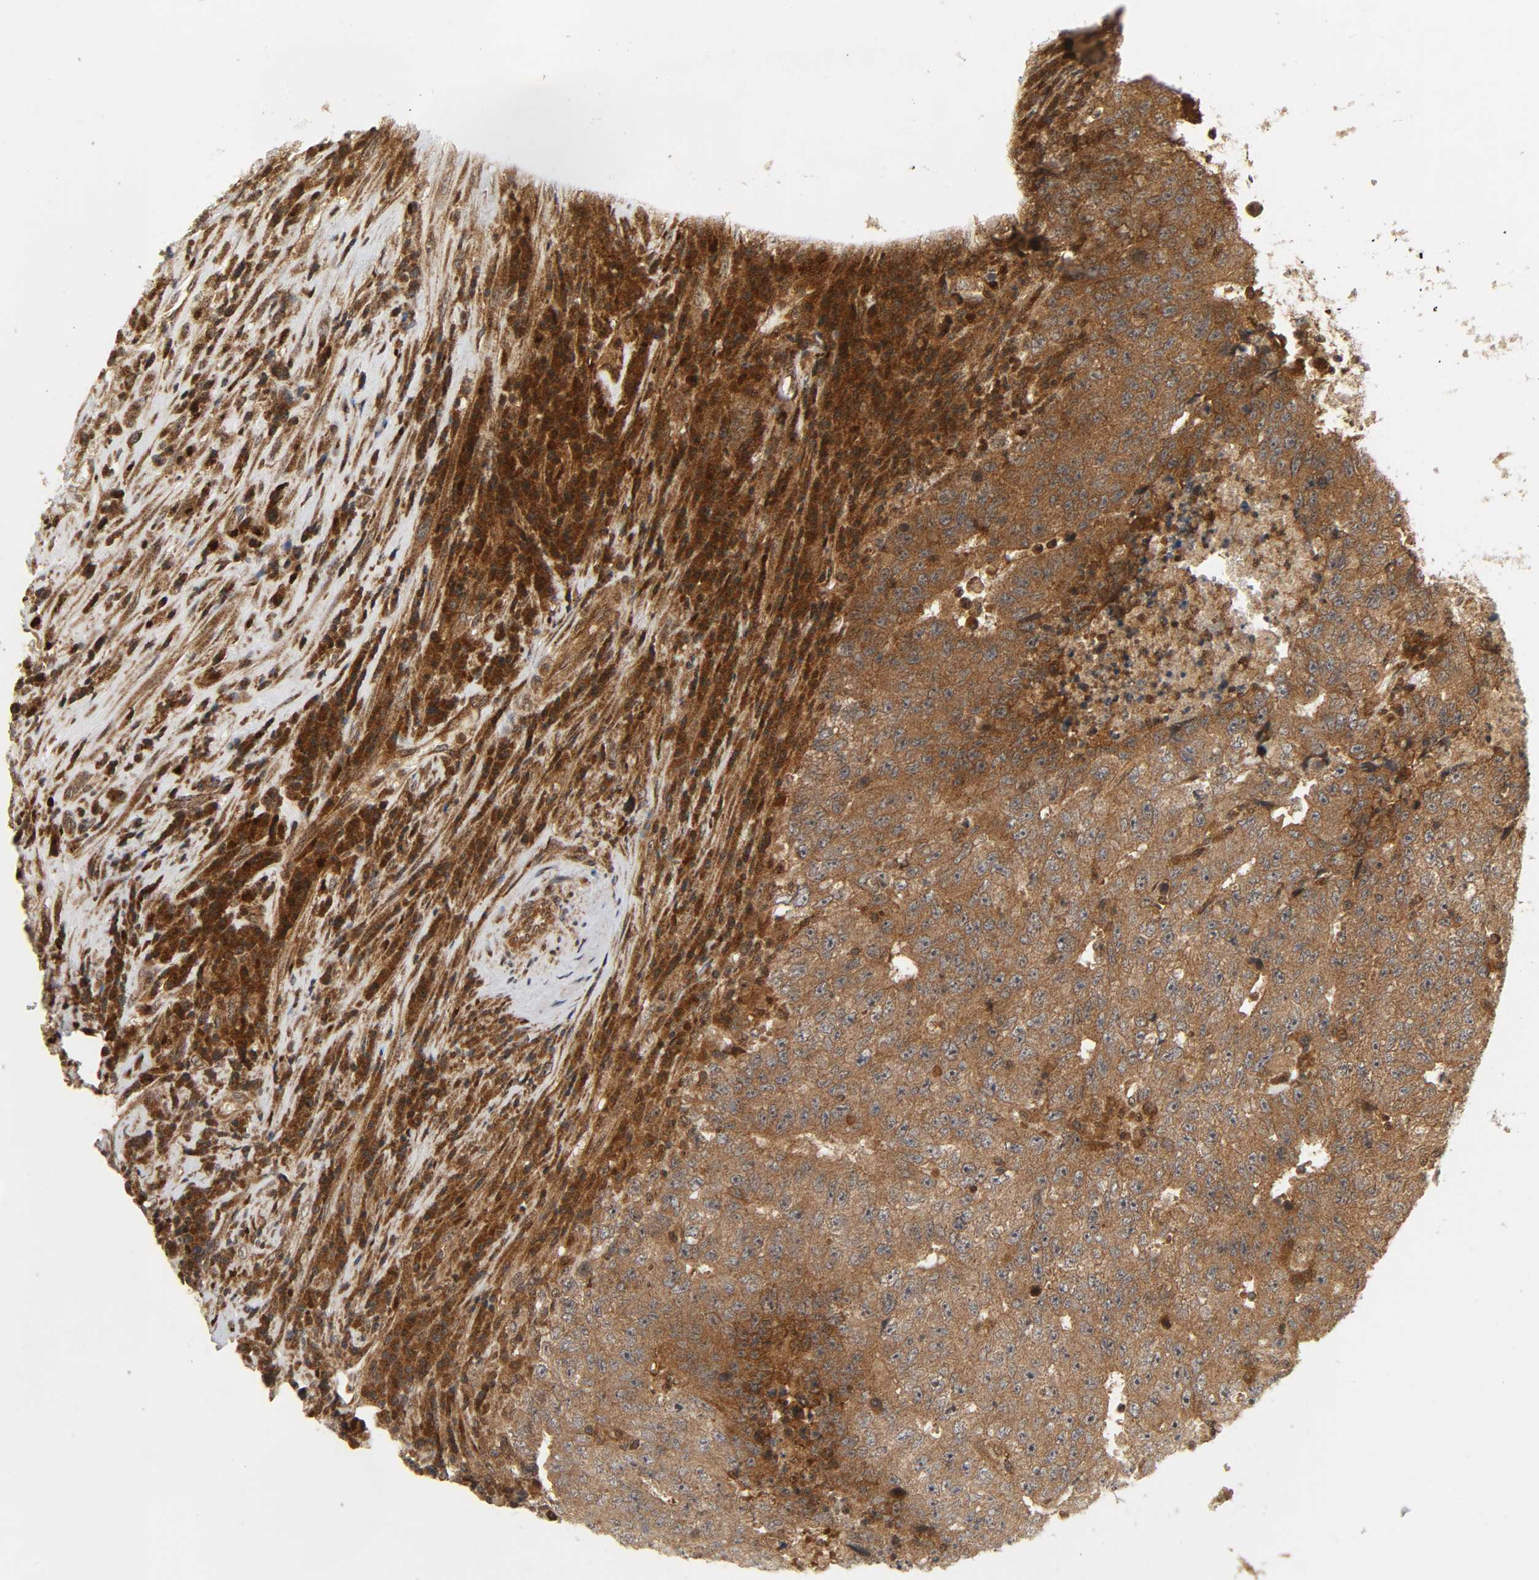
{"staining": {"intensity": "moderate", "quantity": ">75%", "location": "cytoplasmic/membranous"}, "tissue": "testis cancer", "cell_type": "Tumor cells", "image_type": "cancer", "snomed": [{"axis": "morphology", "description": "Necrosis, NOS"}, {"axis": "morphology", "description": "Carcinoma, Embryonal, NOS"}, {"axis": "topography", "description": "Testis"}], "caption": "The image demonstrates staining of embryonal carcinoma (testis), revealing moderate cytoplasmic/membranous protein staining (brown color) within tumor cells. (brown staining indicates protein expression, while blue staining denotes nuclei).", "gene": "CHUK", "patient": {"sex": "male", "age": 19}}